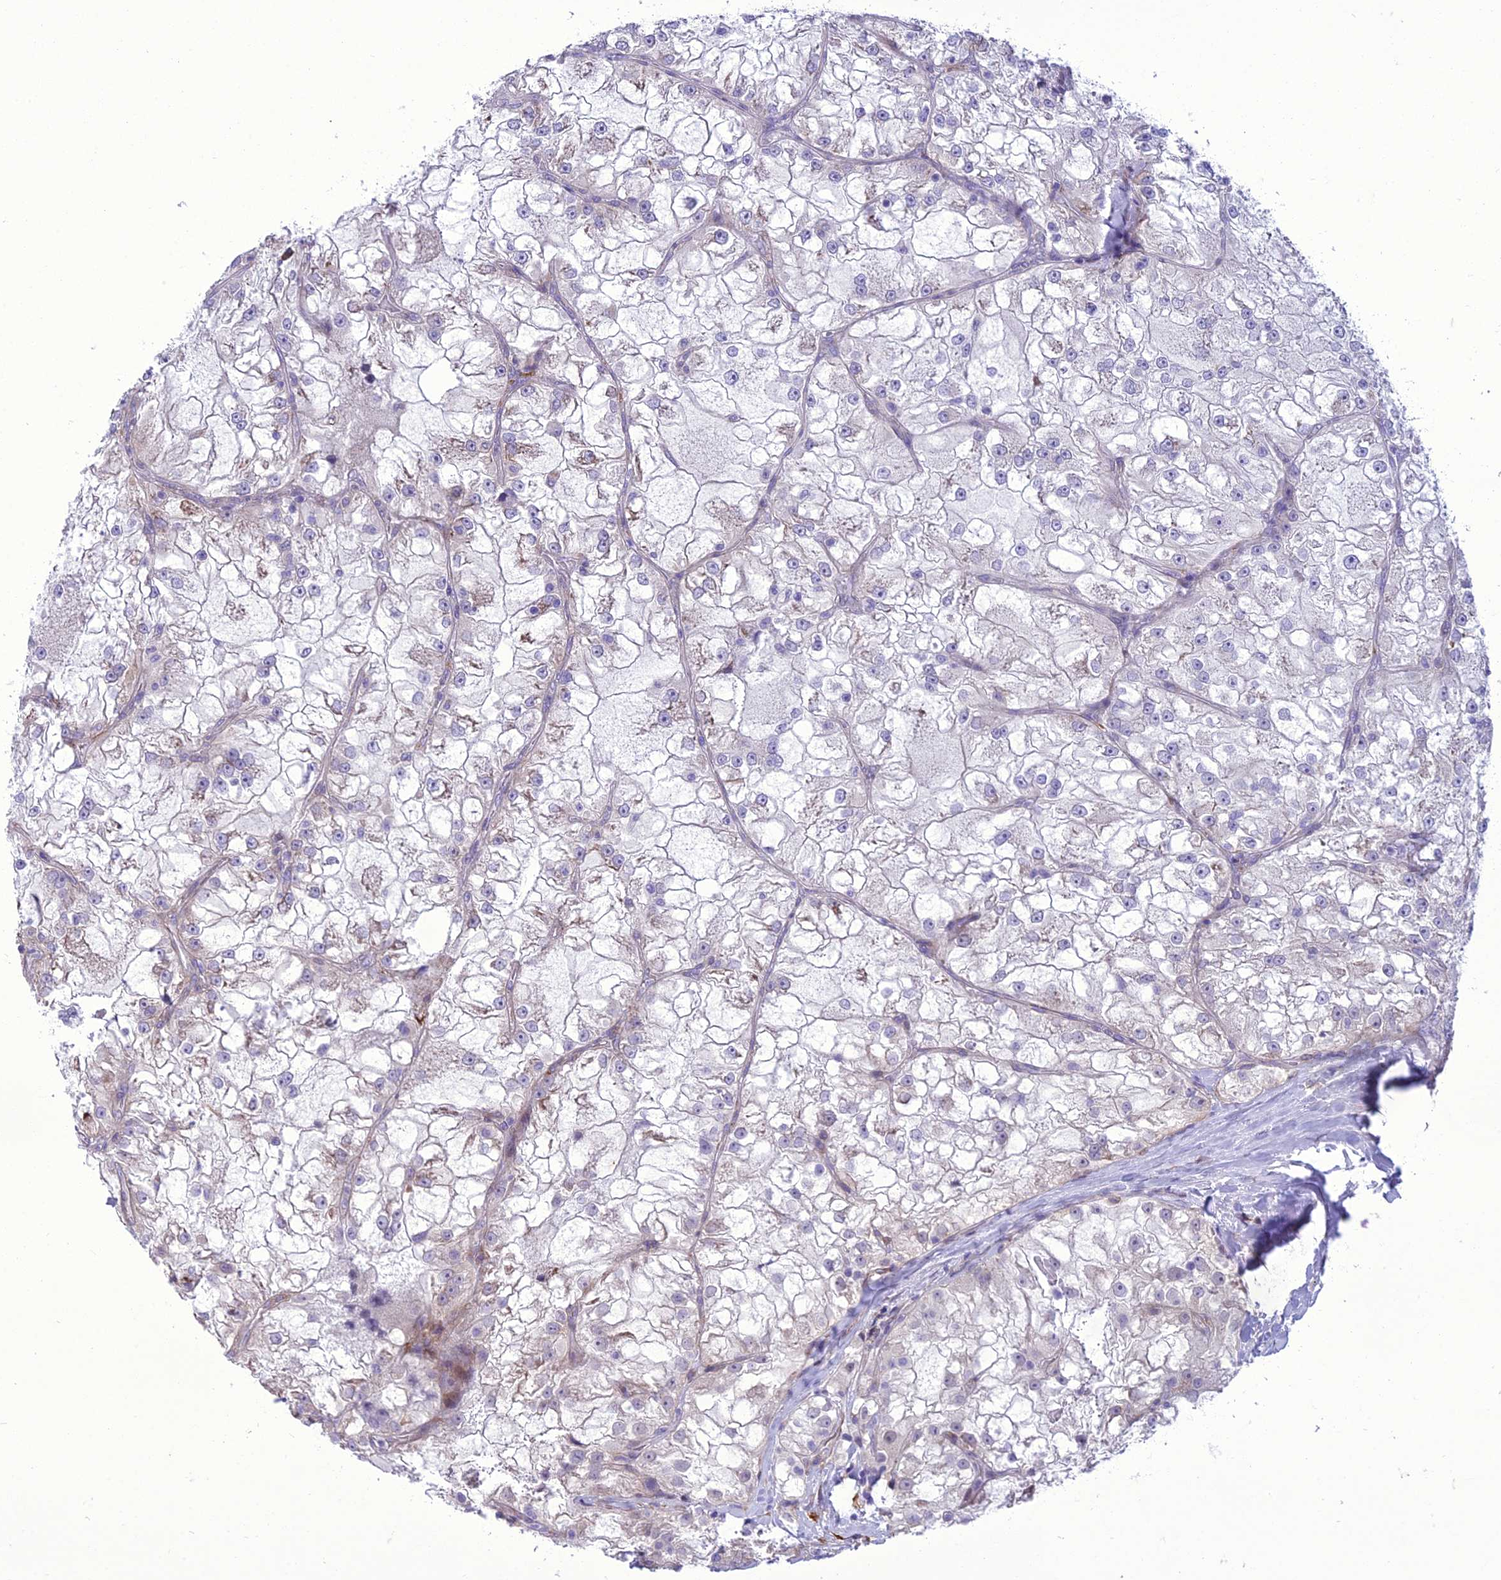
{"staining": {"intensity": "negative", "quantity": "none", "location": "none"}, "tissue": "renal cancer", "cell_type": "Tumor cells", "image_type": "cancer", "snomed": [{"axis": "morphology", "description": "Adenocarcinoma, NOS"}, {"axis": "topography", "description": "Kidney"}], "caption": "IHC of human renal cancer (adenocarcinoma) exhibits no staining in tumor cells. The staining is performed using DAB brown chromogen with nuclei counter-stained in using hematoxylin.", "gene": "NEURL2", "patient": {"sex": "female", "age": 72}}